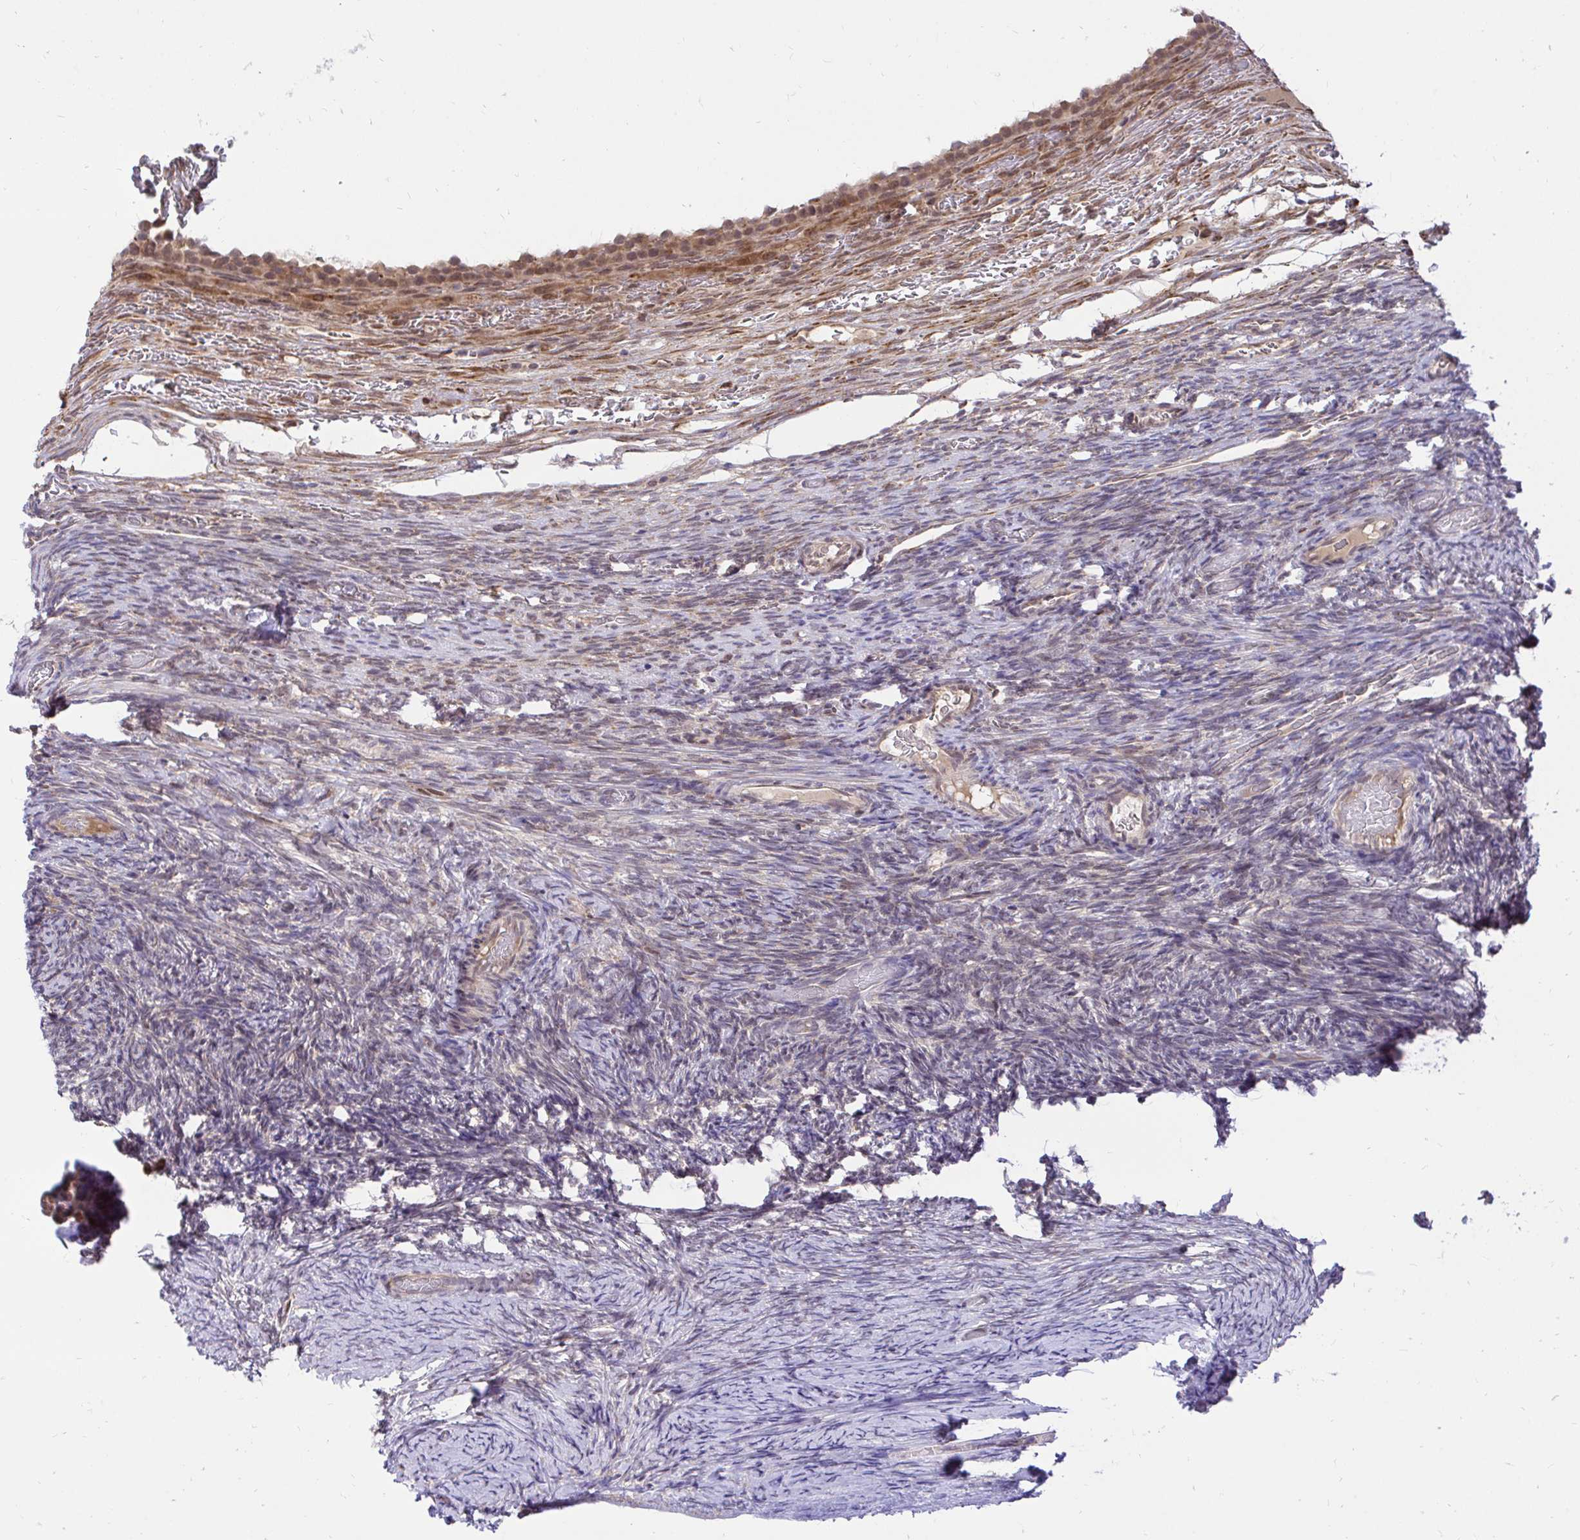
{"staining": {"intensity": "weak", "quantity": "25%-75%", "location": "cytoplasmic/membranous"}, "tissue": "ovary", "cell_type": "Ovarian stroma cells", "image_type": "normal", "snomed": [{"axis": "morphology", "description": "Normal tissue, NOS"}, {"axis": "topography", "description": "Ovary"}], "caption": "An immunohistochemistry (IHC) photomicrograph of benign tissue is shown. Protein staining in brown labels weak cytoplasmic/membranous positivity in ovary within ovarian stroma cells.", "gene": "NAALAD2", "patient": {"sex": "female", "age": 34}}